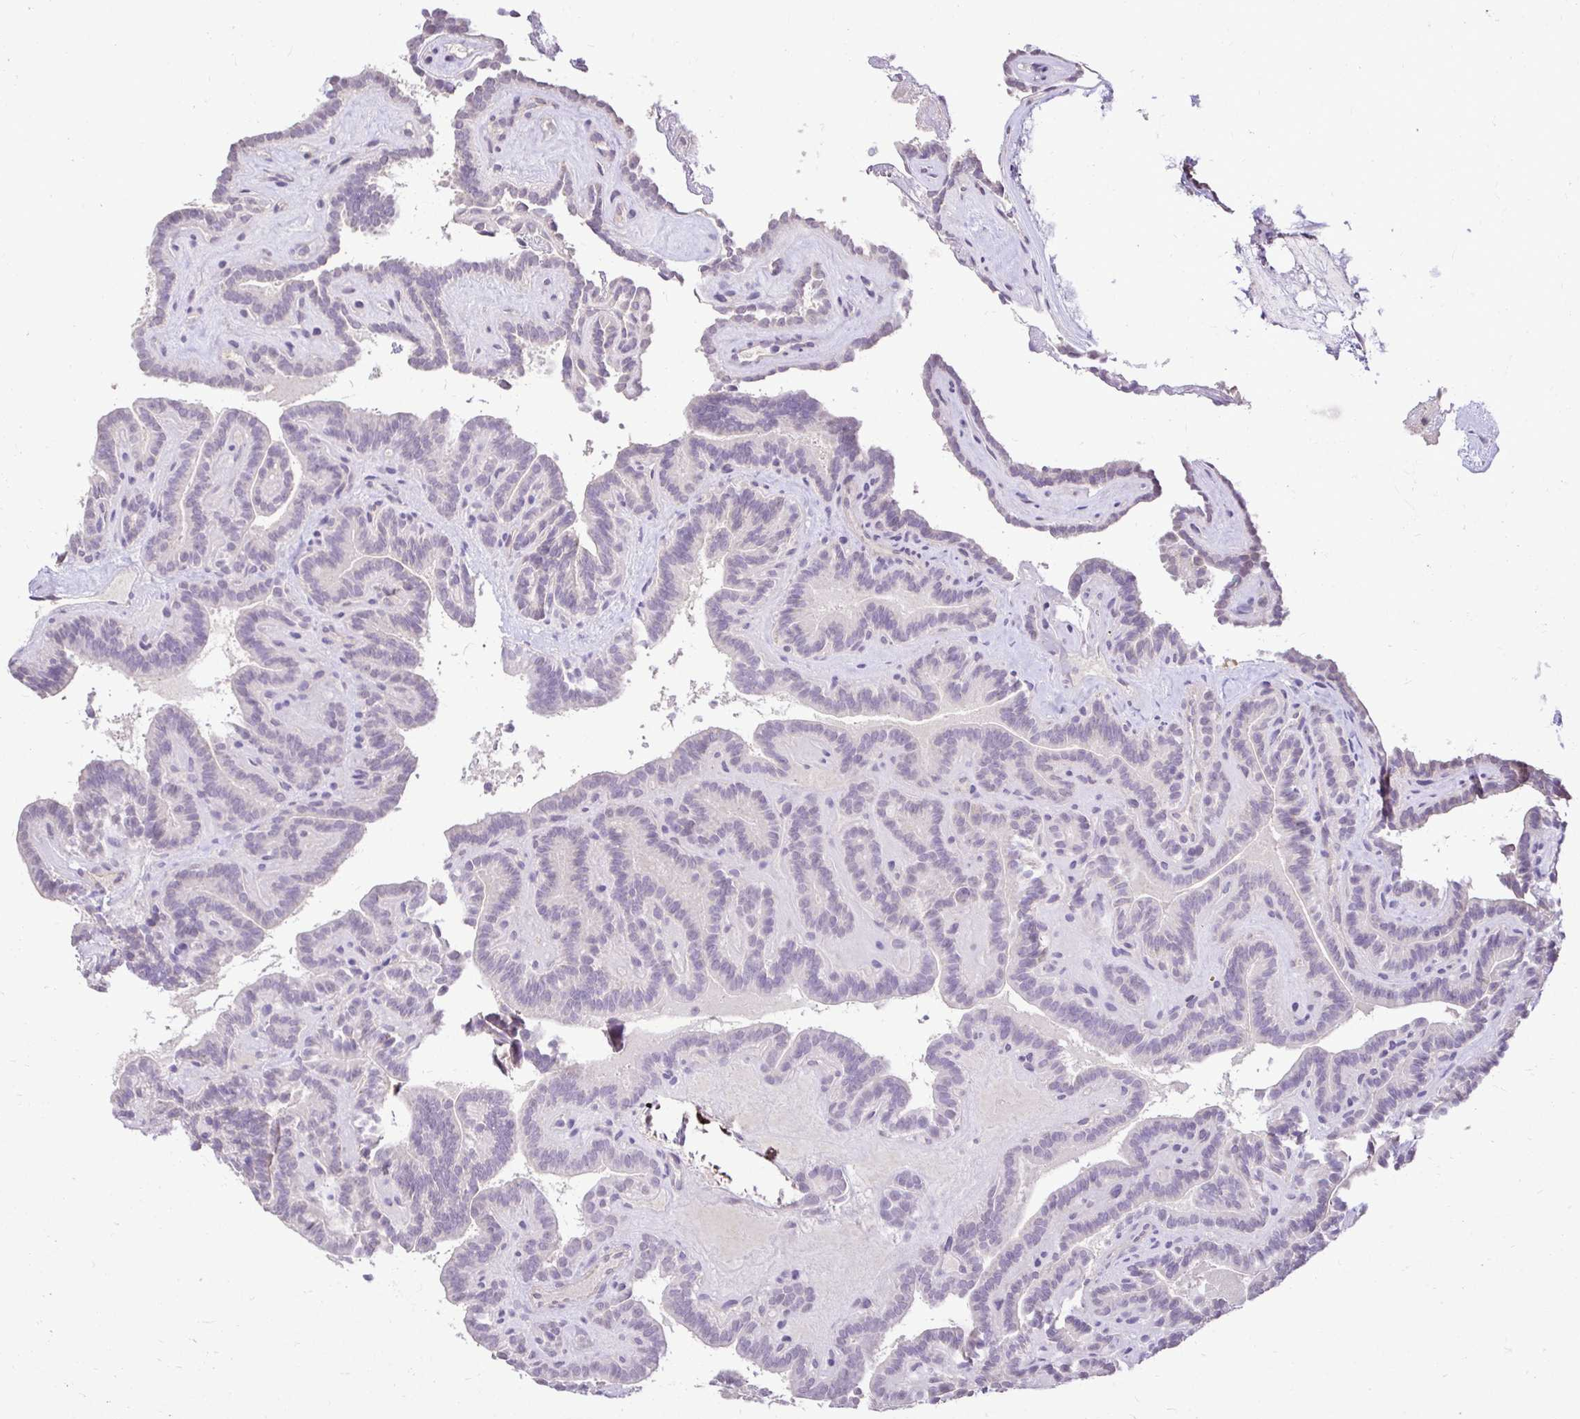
{"staining": {"intensity": "negative", "quantity": "none", "location": "none"}, "tissue": "thyroid cancer", "cell_type": "Tumor cells", "image_type": "cancer", "snomed": [{"axis": "morphology", "description": "Papillary adenocarcinoma, NOS"}, {"axis": "topography", "description": "Thyroid gland"}], "caption": "The histopathology image reveals no significant positivity in tumor cells of papillary adenocarcinoma (thyroid).", "gene": "KIAA1210", "patient": {"sex": "female", "age": 21}}